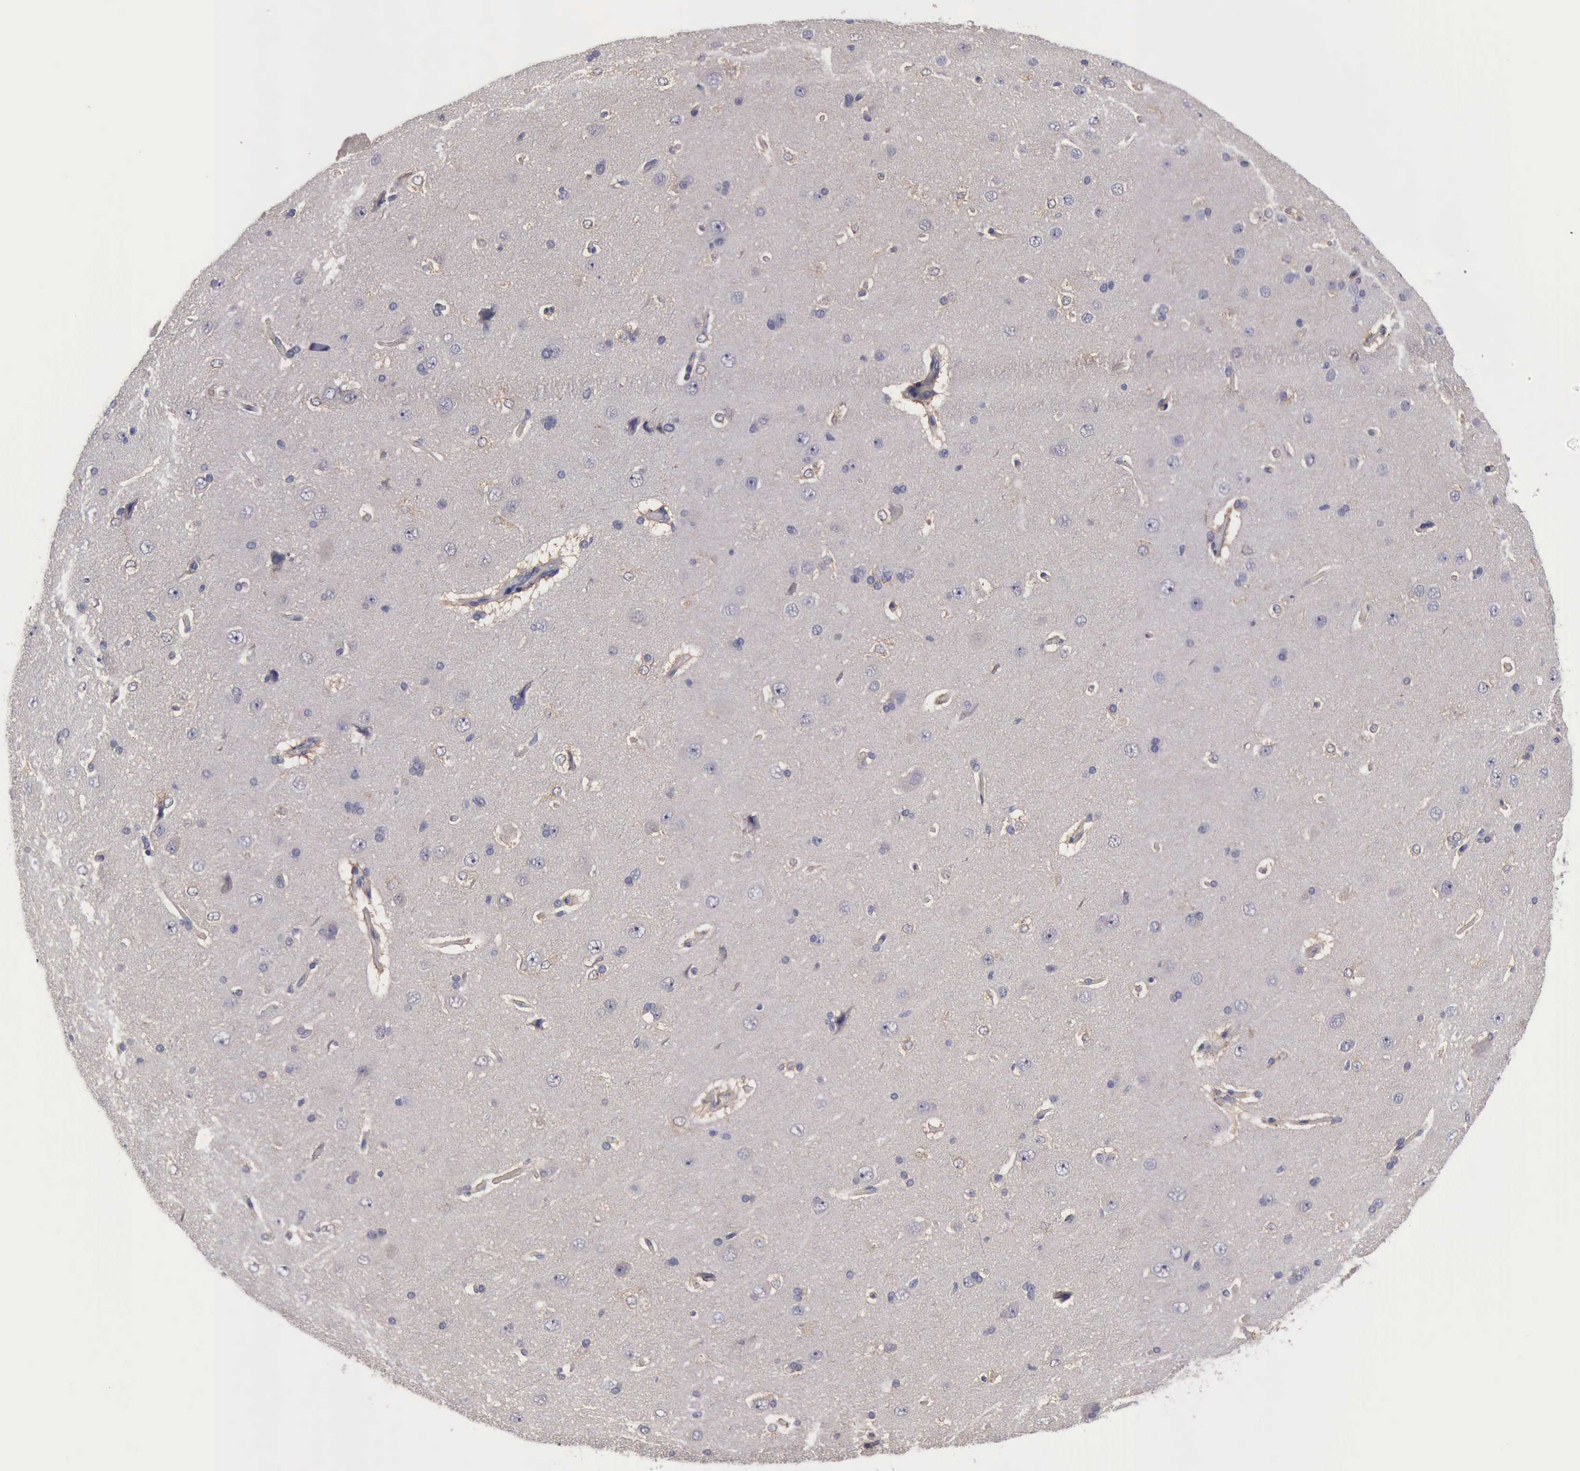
{"staining": {"intensity": "negative", "quantity": "none", "location": "none"}, "tissue": "cerebral cortex", "cell_type": "Endothelial cells", "image_type": "normal", "snomed": [{"axis": "morphology", "description": "Normal tissue, NOS"}, {"axis": "topography", "description": "Cerebral cortex"}], "caption": "Immunohistochemical staining of normal cerebral cortex reveals no significant expression in endothelial cells. The staining was performed using DAB to visualize the protein expression in brown, while the nuclei were stained in blue with hematoxylin (Magnification: 20x).", "gene": "PHKA1", "patient": {"sex": "female", "age": 45}}